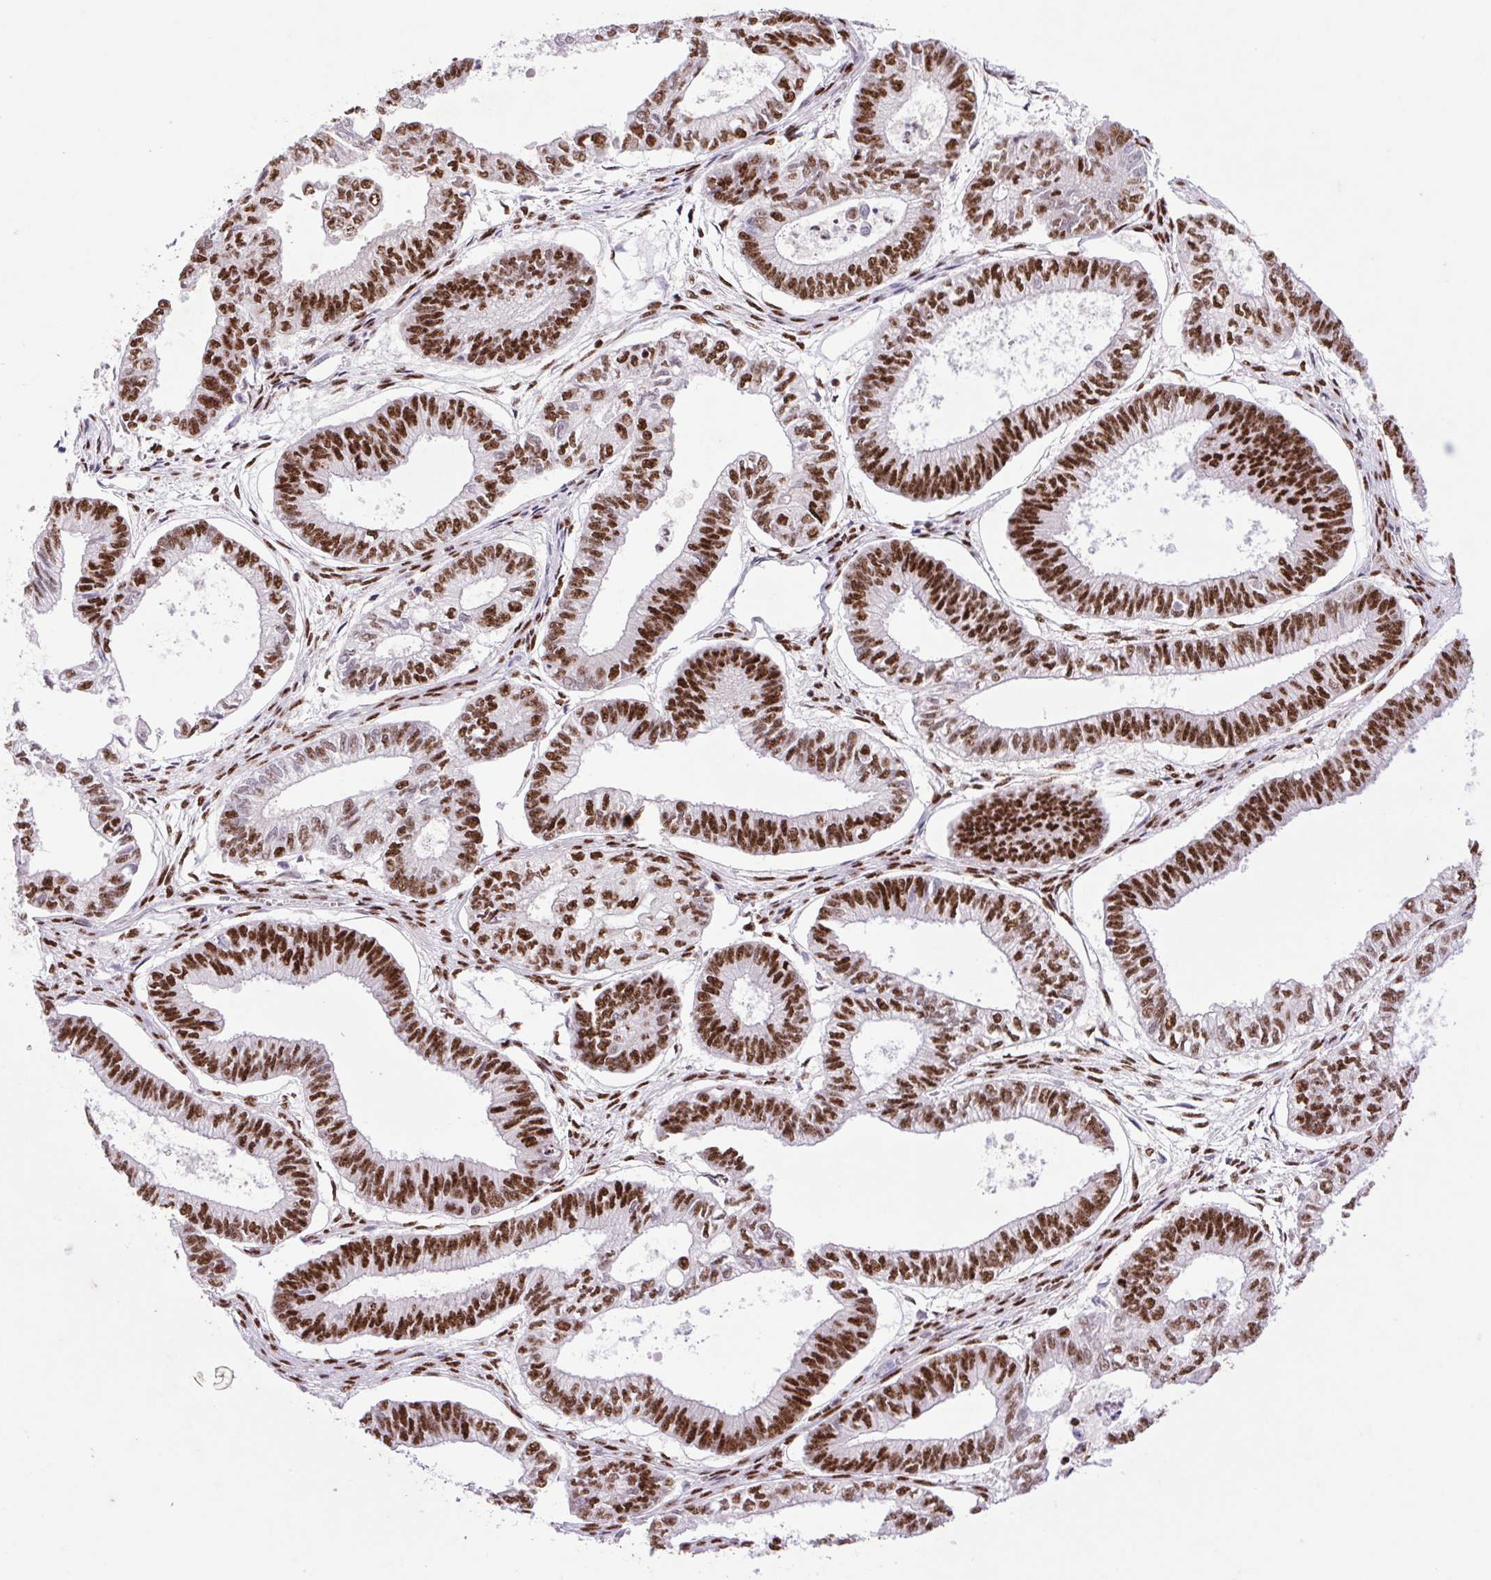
{"staining": {"intensity": "strong", "quantity": ">75%", "location": "nuclear"}, "tissue": "ovarian cancer", "cell_type": "Tumor cells", "image_type": "cancer", "snomed": [{"axis": "morphology", "description": "Carcinoma, endometroid"}, {"axis": "topography", "description": "Ovary"}], "caption": "IHC photomicrograph of ovarian endometroid carcinoma stained for a protein (brown), which reveals high levels of strong nuclear positivity in approximately >75% of tumor cells.", "gene": "LDLRAD4", "patient": {"sex": "female", "age": 64}}